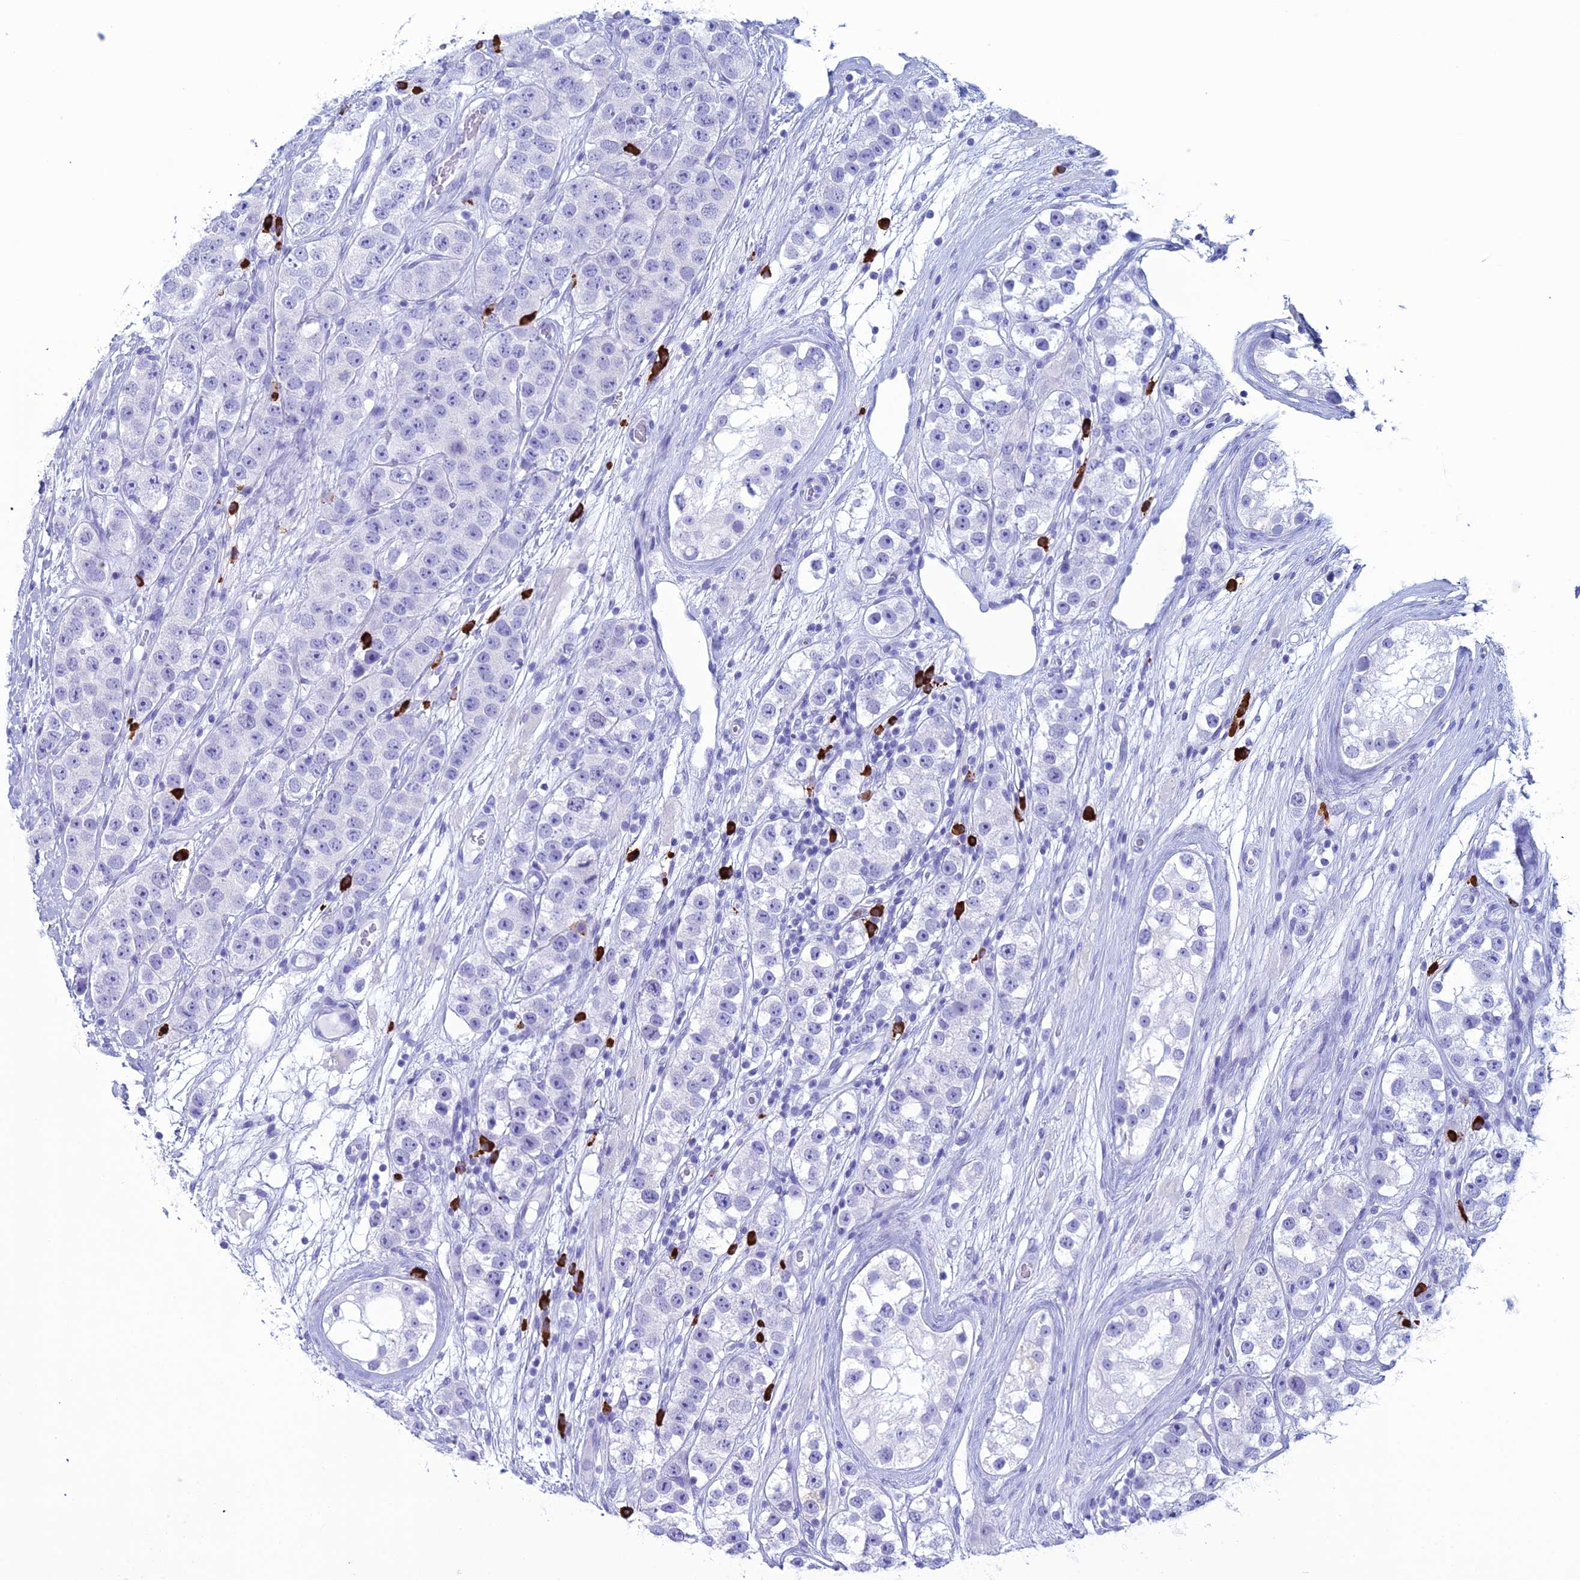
{"staining": {"intensity": "negative", "quantity": "none", "location": "none"}, "tissue": "testis cancer", "cell_type": "Tumor cells", "image_type": "cancer", "snomed": [{"axis": "morphology", "description": "Seminoma, NOS"}, {"axis": "topography", "description": "Testis"}], "caption": "An IHC image of seminoma (testis) is shown. There is no staining in tumor cells of seminoma (testis).", "gene": "MZB1", "patient": {"sex": "male", "age": 28}}